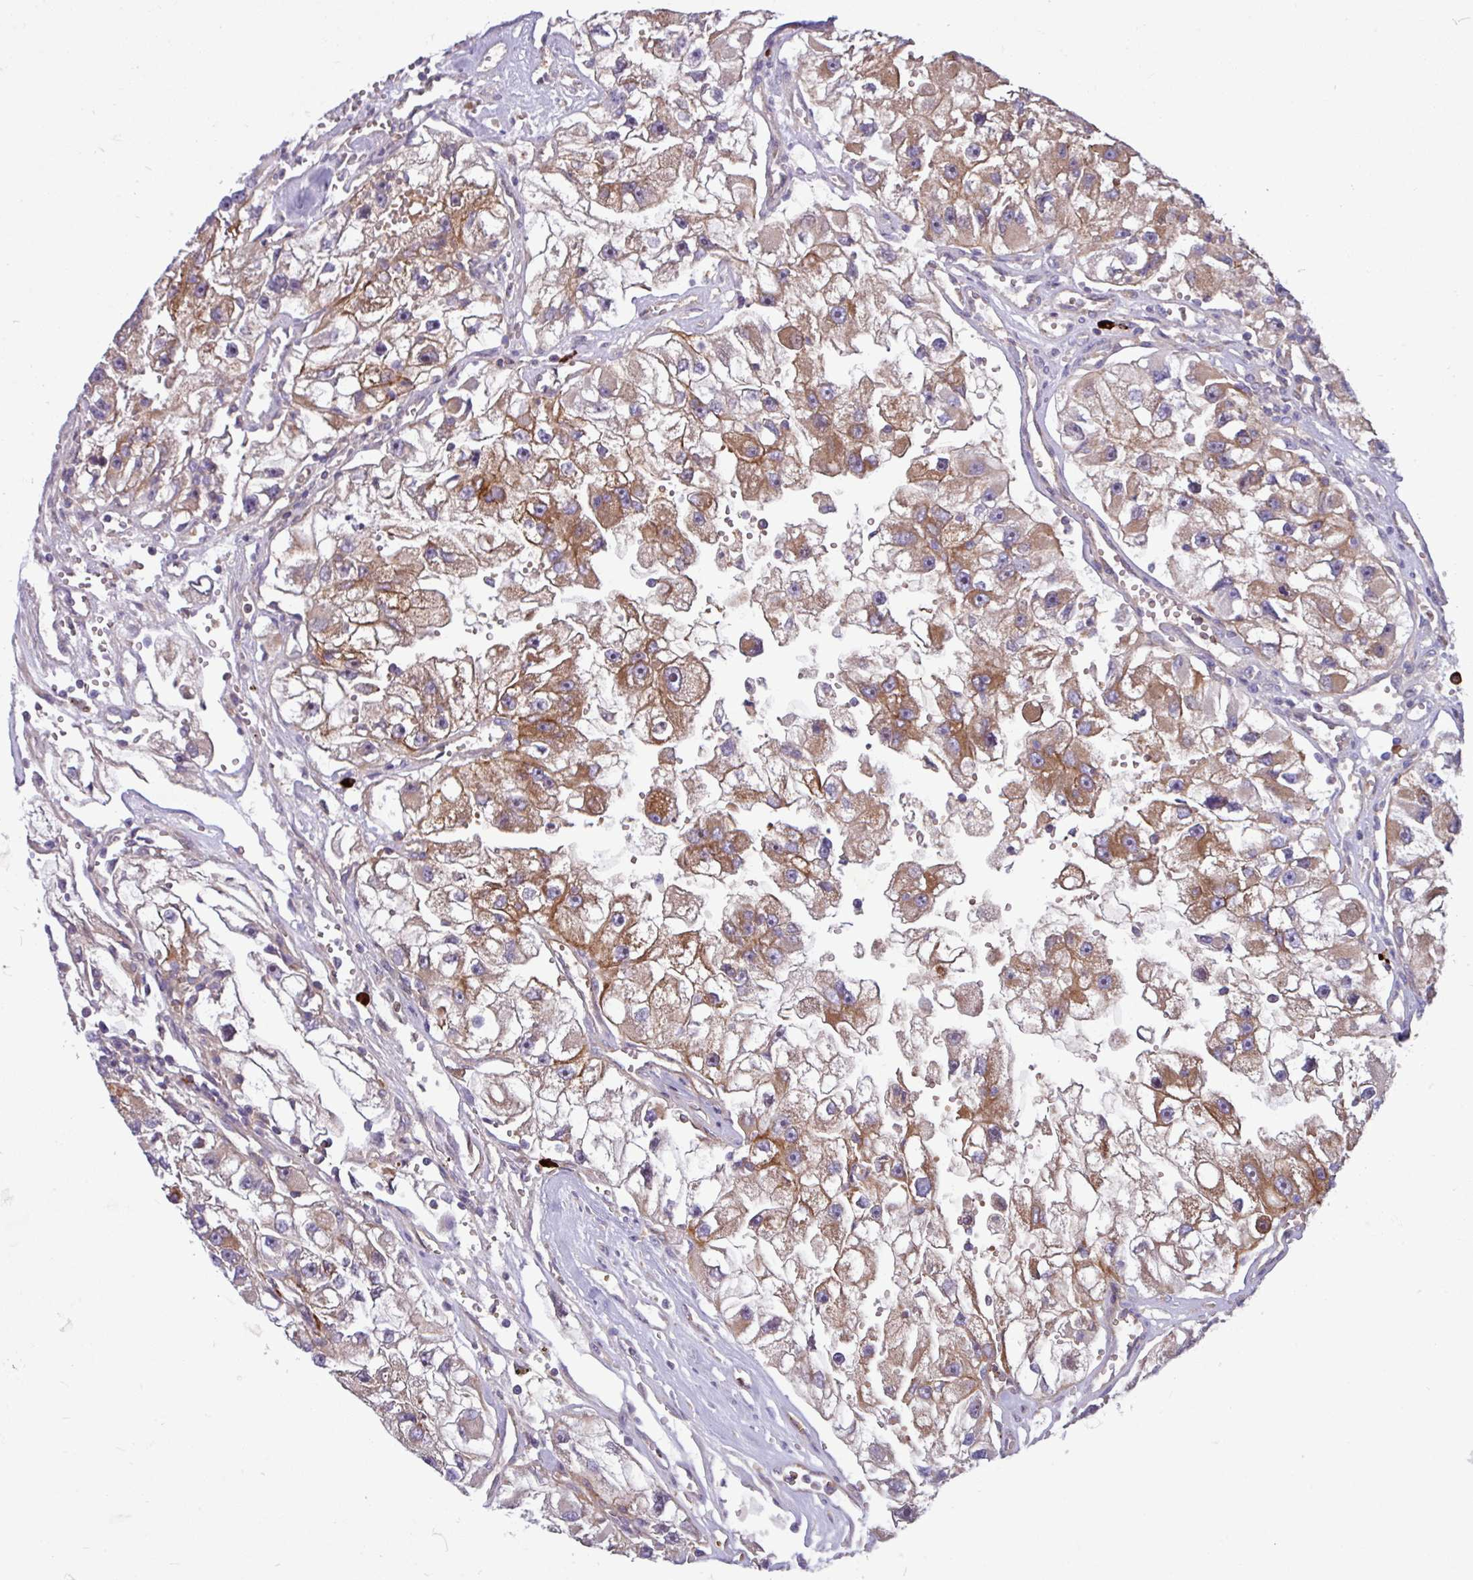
{"staining": {"intensity": "moderate", "quantity": "25%-75%", "location": "cytoplasmic/membranous"}, "tissue": "renal cancer", "cell_type": "Tumor cells", "image_type": "cancer", "snomed": [{"axis": "morphology", "description": "Adenocarcinoma, NOS"}, {"axis": "topography", "description": "Kidney"}], "caption": "Protein expression analysis of human adenocarcinoma (renal) reveals moderate cytoplasmic/membranous expression in approximately 25%-75% of tumor cells.", "gene": "B4GALNT4", "patient": {"sex": "male", "age": 63}}